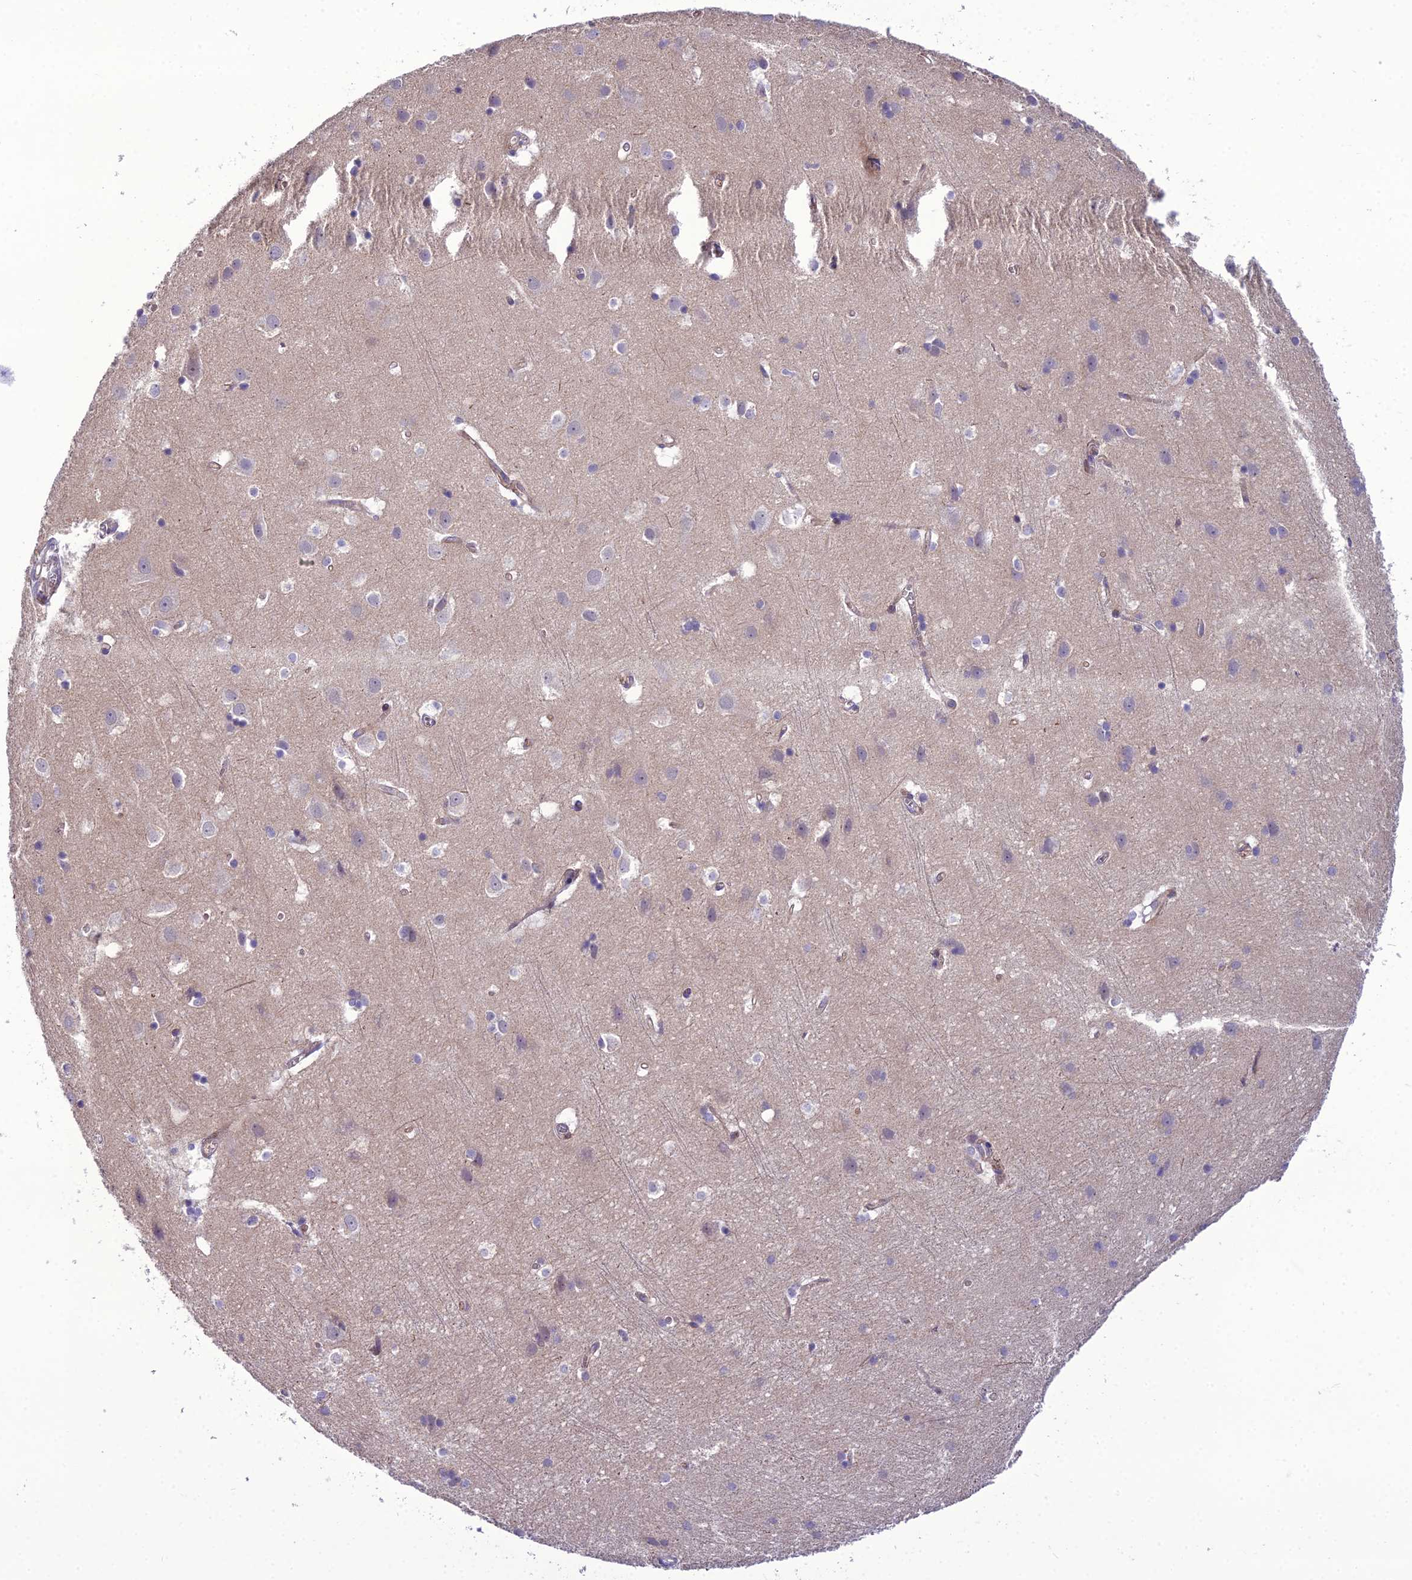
{"staining": {"intensity": "weak", "quantity": "25%-75%", "location": "cytoplasmic/membranous"}, "tissue": "cerebral cortex", "cell_type": "Endothelial cells", "image_type": "normal", "snomed": [{"axis": "morphology", "description": "Normal tissue, NOS"}, {"axis": "topography", "description": "Cerebral cortex"}], "caption": "Immunohistochemistry image of normal human cerebral cortex stained for a protein (brown), which demonstrates low levels of weak cytoplasmic/membranous positivity in approximately 25%-75% of endothelial cells.", "gene": "NODAL", "patient": {"sex": "male", "age": 54}}